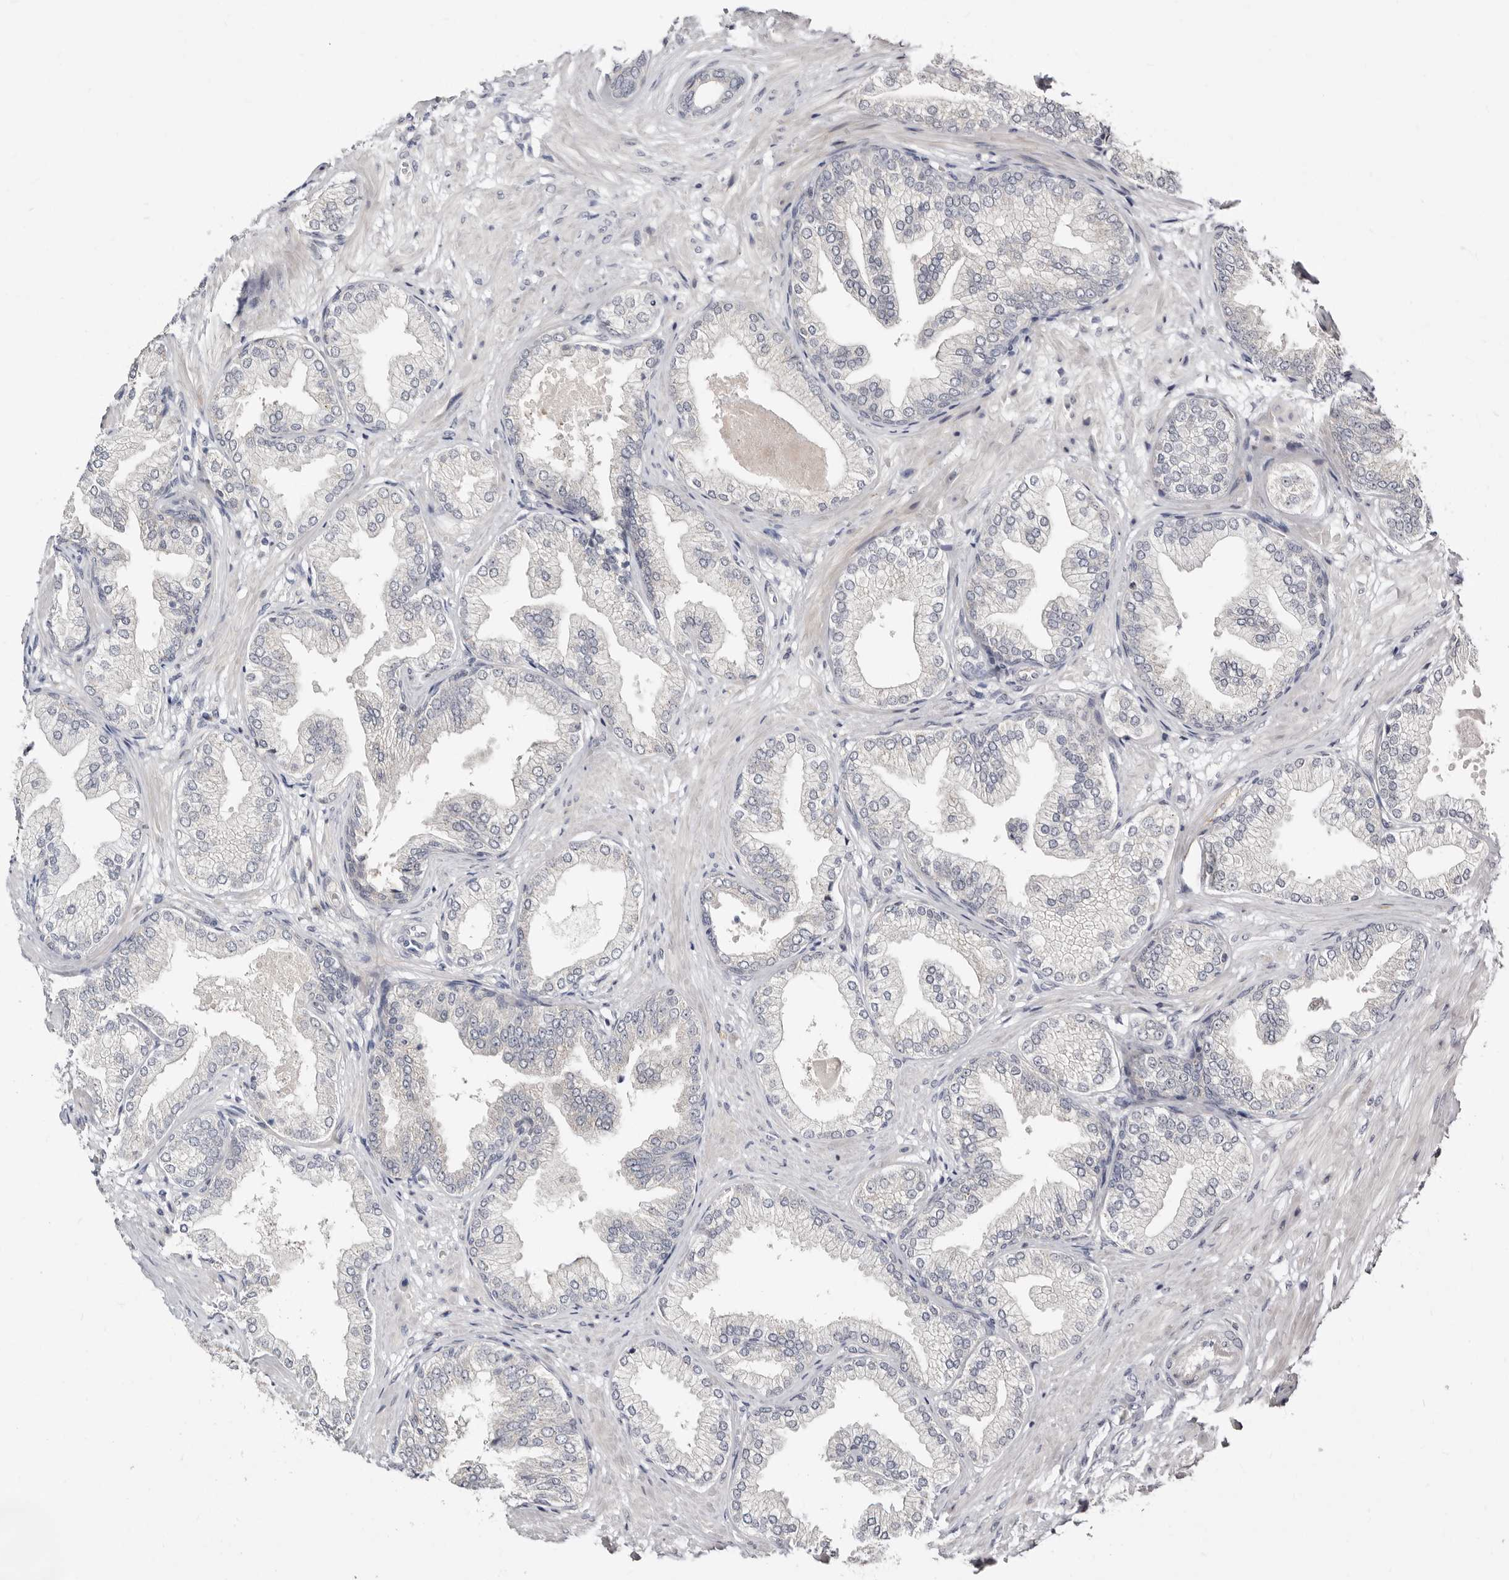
{"staining": {"intensity": "negative", "quantity": "none", "location": "none"}, "tissue": "prostate cancer", "cell_type": "Tumor cells", "image_type": "cancer", "snomed": [{"axis": "morphology", "description": "Adenocarcinoma, Low grade"}, {"axis": "topography", "description": "Prostate"}], "caption": "Tumor cells are negative for protein expression in human prostate cancer.", "gene": "KLHL4", "patient": {"sex": "male", "age": 63}}